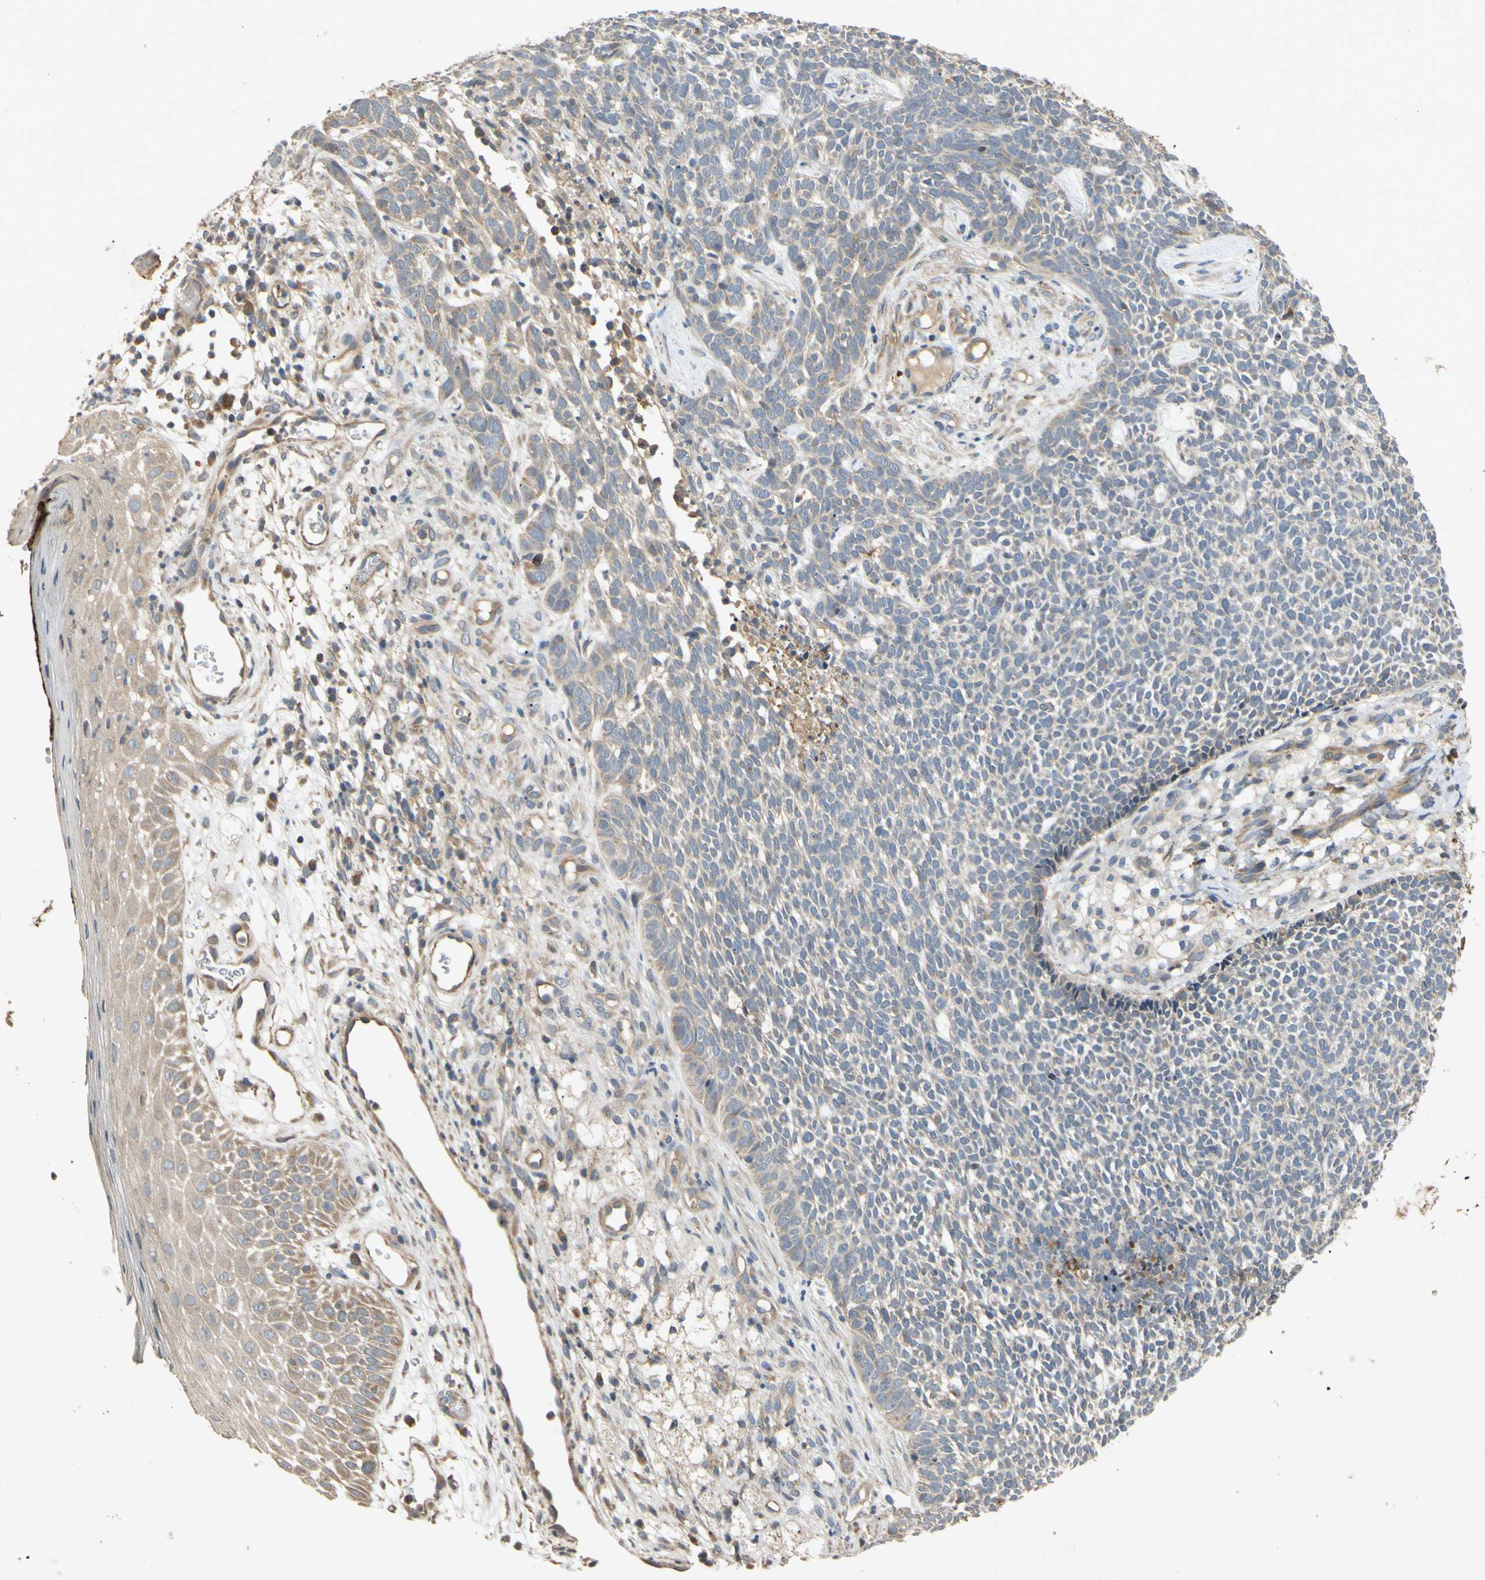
{"staining": {"intensity": "weak", "quantity": "<25%", "location": "cytoplasmic/membranous"}, "tissue": "skin cancer", "cell_type": "Tumor cells", "image_type": "cancer", "snomed": [{"axis": "morphology", "description": "Basal cell carcinoma"}, {"axis": "topography", "description": "Skin"}], "caption": "The image exhibits no significant staining in tumor cells of skin cancer (basal cell carcinoma).", "gene": "PARD6A", "patient": {"sex": "female", "age": 84}}